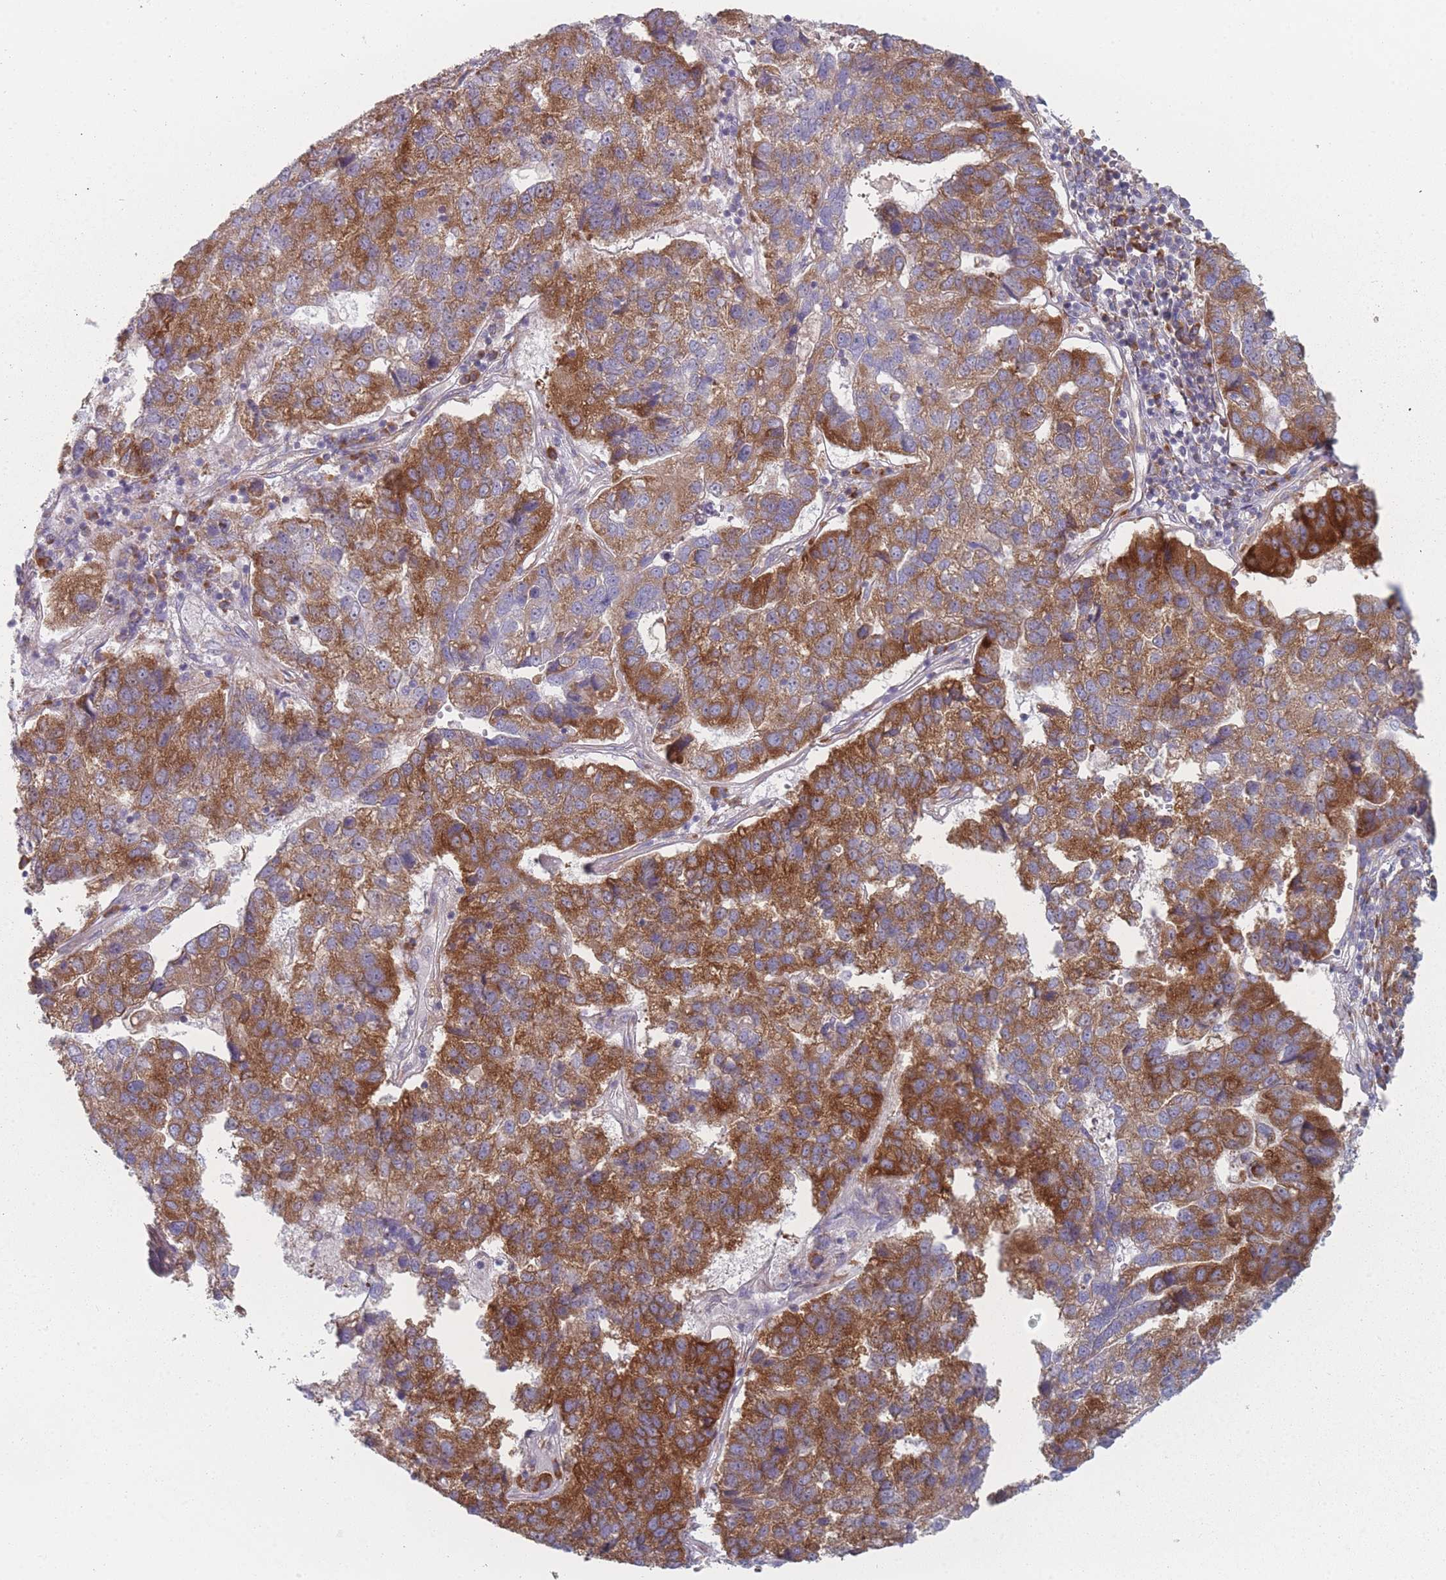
{"staining": {"intensity": "strong", "quantity": ">75%", "location": "cytoplasmic/membranous"}, "tissue": "pancreatic cancer", "cell_type": "Tumor cells", "image_type": "cancer", "snomed": [{"axis": "morphology", "description": "Adenocarcinoma, NOS"}, {"axis": "topography", "description": "Pancreas"}], "caption": "Approximately >75% of tumor cells in human adenocarcinoma (pancreatic) reveal strong cytoplasmic/membranous protein staining as visualized by brown immunohistochemical staining.", "gene": "CACNG5", "patient": {"sex": "female", "age": 61}}